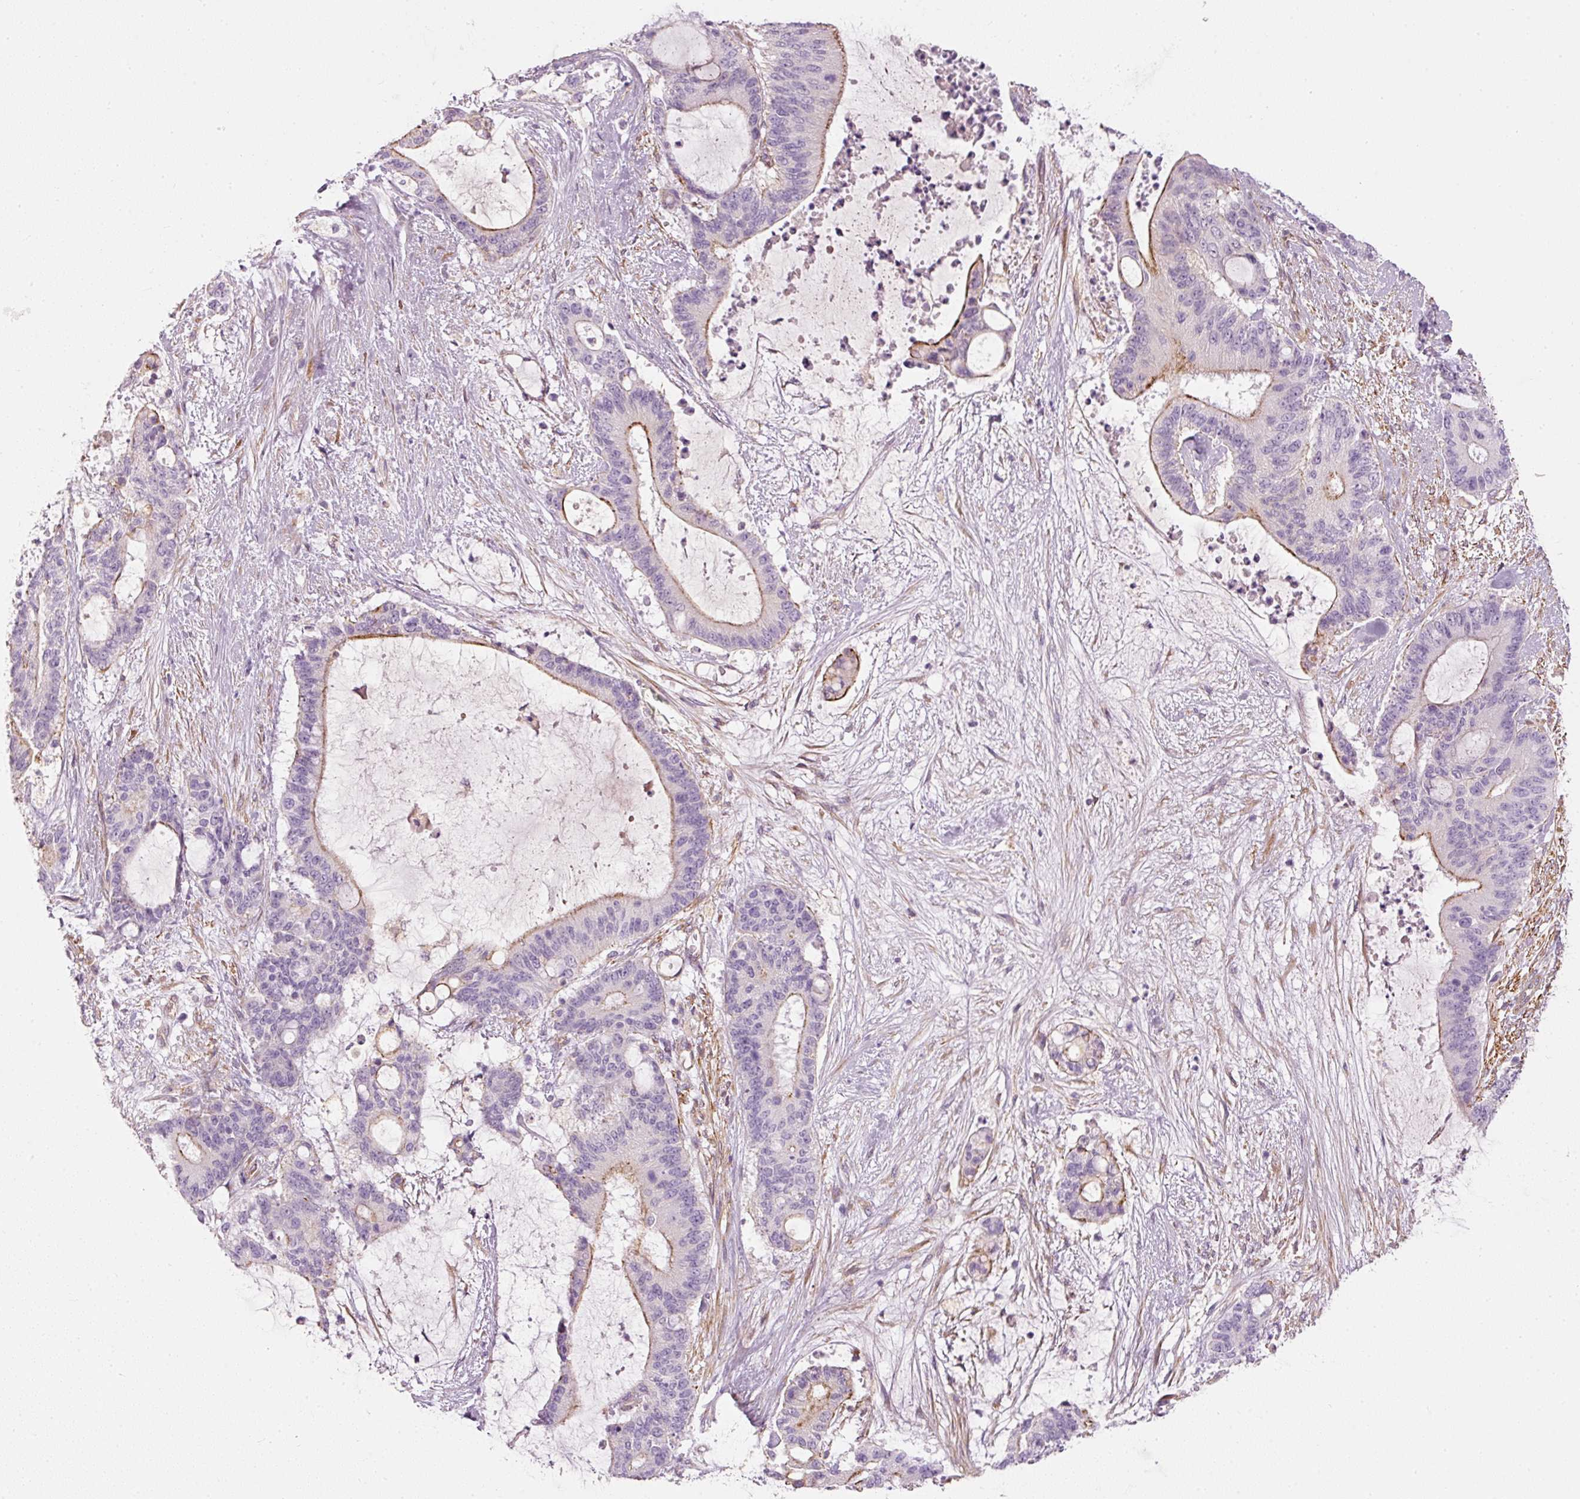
{"staining": {"intensity": "moderate", "quantity": "<25%", "location": "cytoplasmic/membranous"}, "tissue": "liver cancer", "cell_type": "Tumor cells", "image_type": "cancer", "snomed": [{"axis": "morphology", "description": "Normal tissue, NOS"}, {"axis": "morphology", "description": "Cholangiocarcinoma"}, {"axis": "topography", "description": "Liver"}, {"axis": "topography", "description": "Peripheral nerve tissue"}], "caption": "A histopathology image of human liver cancer stained for a protein exhibits moderate cytoplasmic/membranous brown staining in tumor cells.", "gene": "OSR2", "patient": {"sex": "female", "age": 73}}